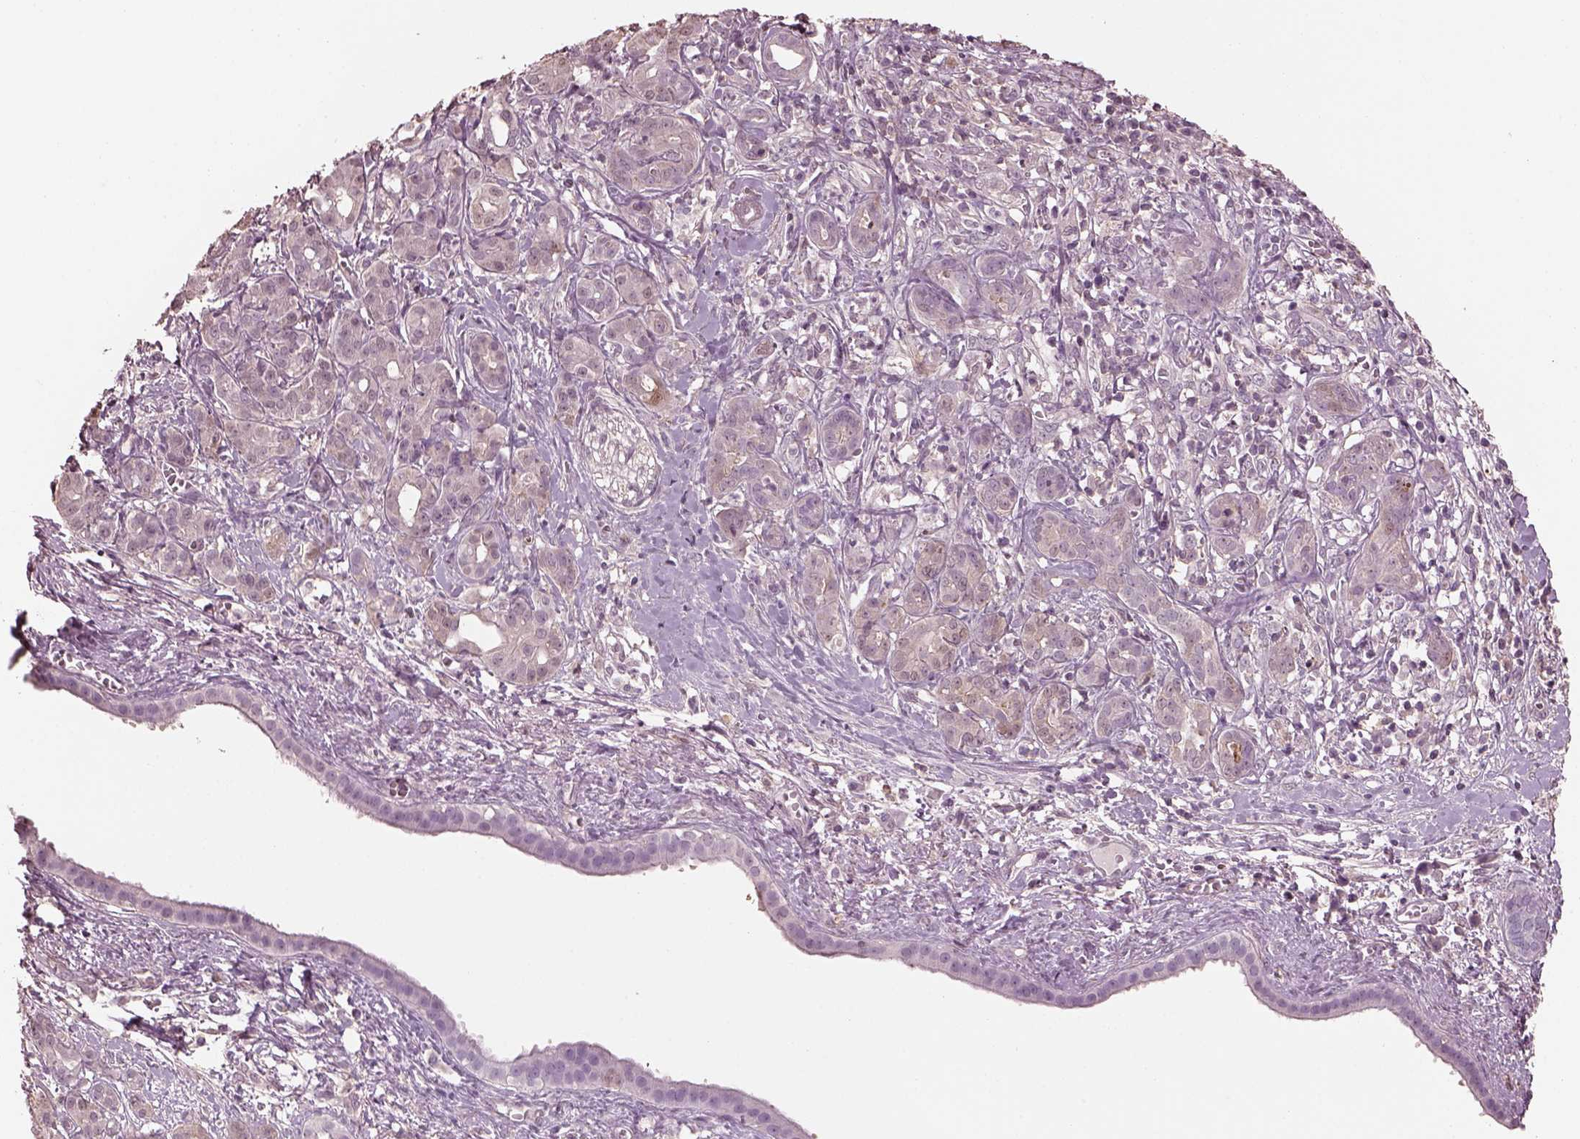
{"staining": {"intensity": "negative", "quantity": "none", "location": "none"}, "tissue": "pancreatic cancer", "cell_type": "Tumor cells", "image_type": "cancer", "snomed": [{"axis": "morphology", "description": "Adenocarcinoma, NOS"}, {"axis": "topography", "description": "Pancreas"}], "caption": "This is an immunohistochemistry micrograph of pancreatic cancer (adenocarcinoma). There is no staining in tumor cells.", "gene": "SRI", "patient": {"sex": "male", "age": 61}}